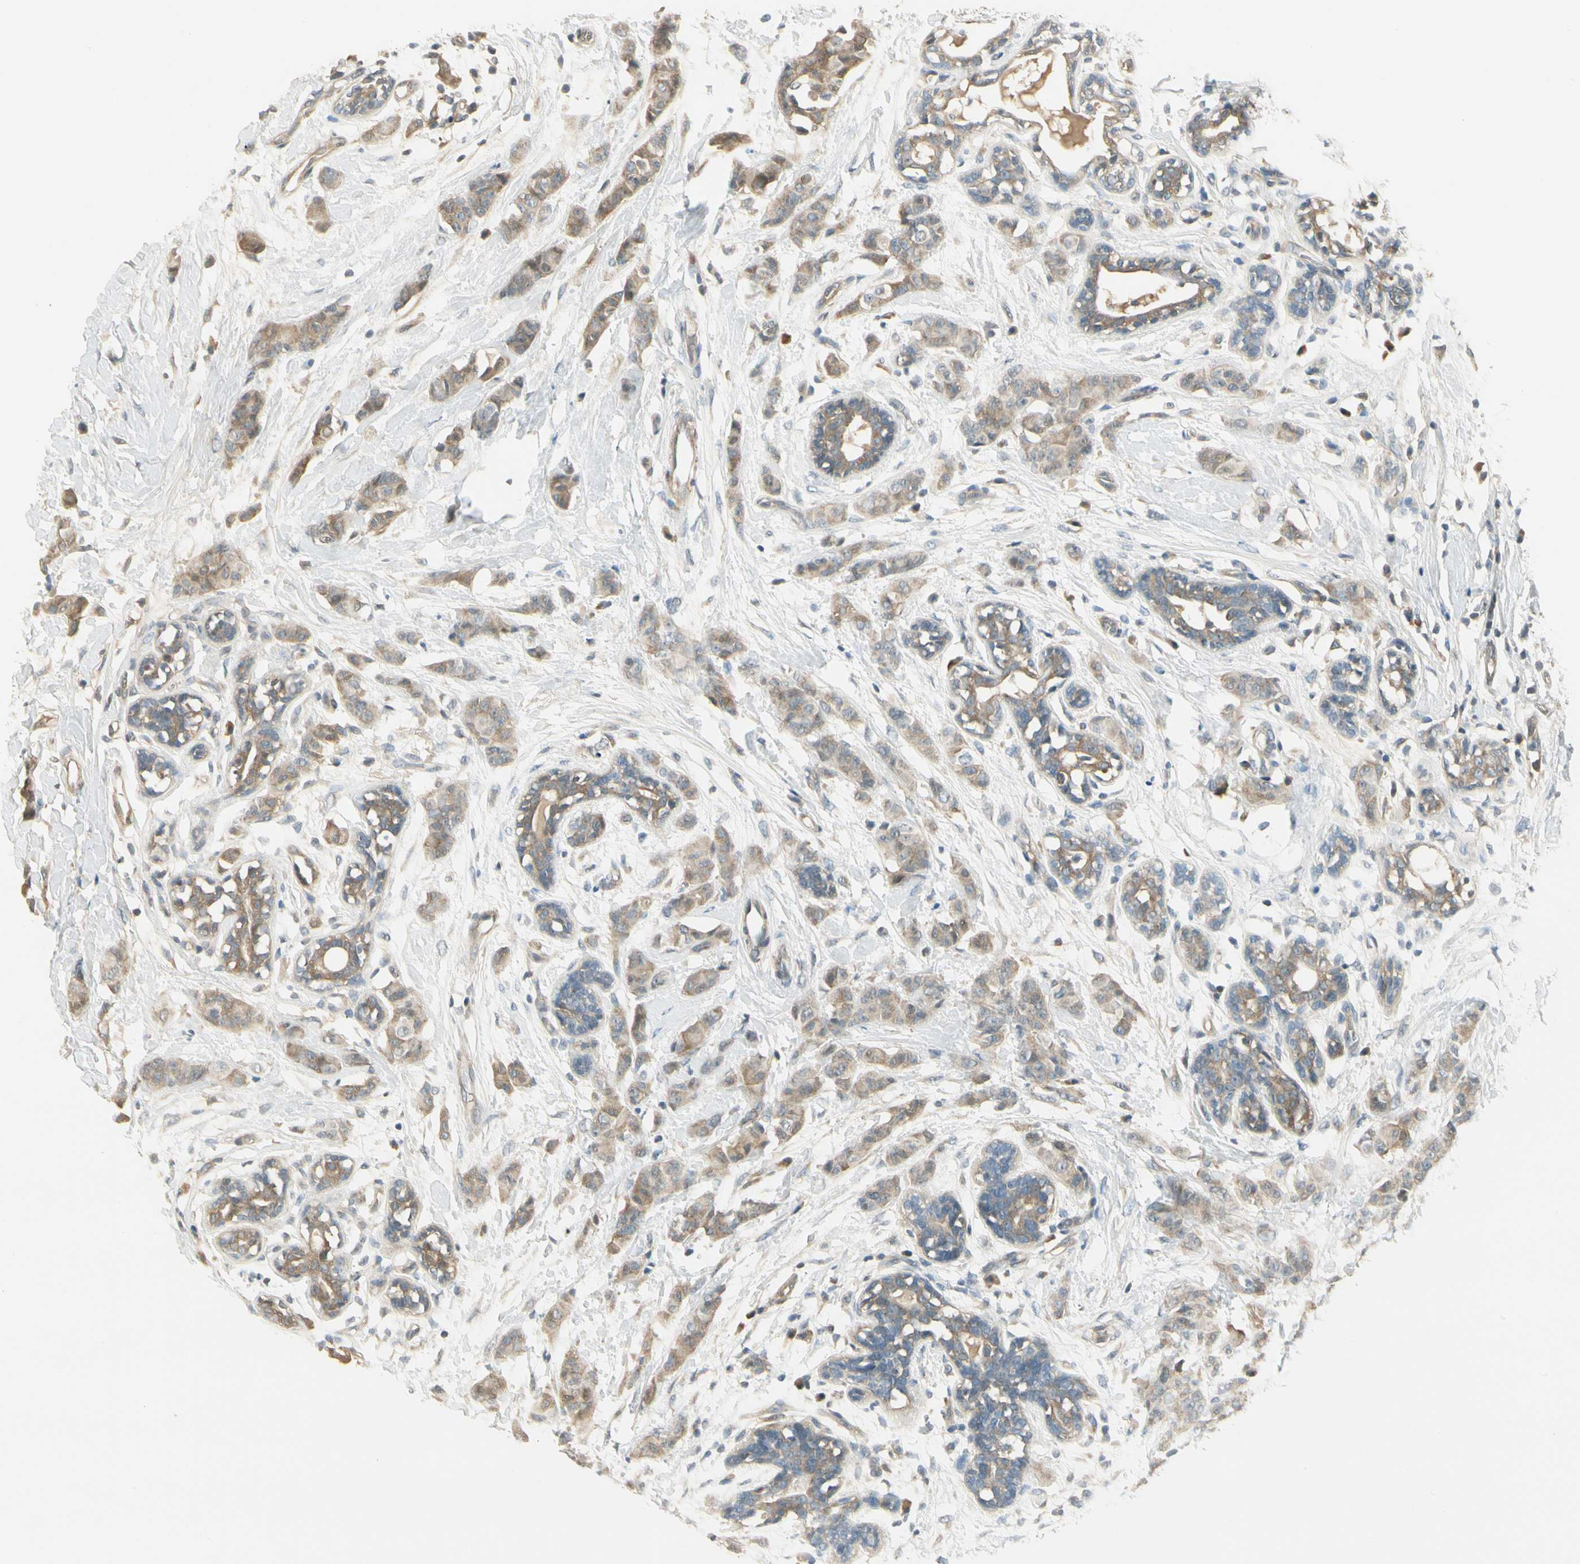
{"staining": {"intensity": "weak", "quantity": ">75%", "location": "cytoplasmic/membranous"}, "tissue": "breast cancer", "cell_type": "Tumor cells", "image_type": "cancer", "snomed": [{"axis": "morphology", "description": "Normal tissue, NOS"}, {"axis": "morphology", "description": "Duct carcinoma"}, {"axis": "topography", "description": "Breast"}], "caption": "Brown immunohistochemical staining in human breast cancer (intraductal carcinoma) displays weak cytoplasmic/membranous expression in about >75% of tumor cells.", "gene": "EPHB3", "patient": {"sex": "female", "age": 40}}